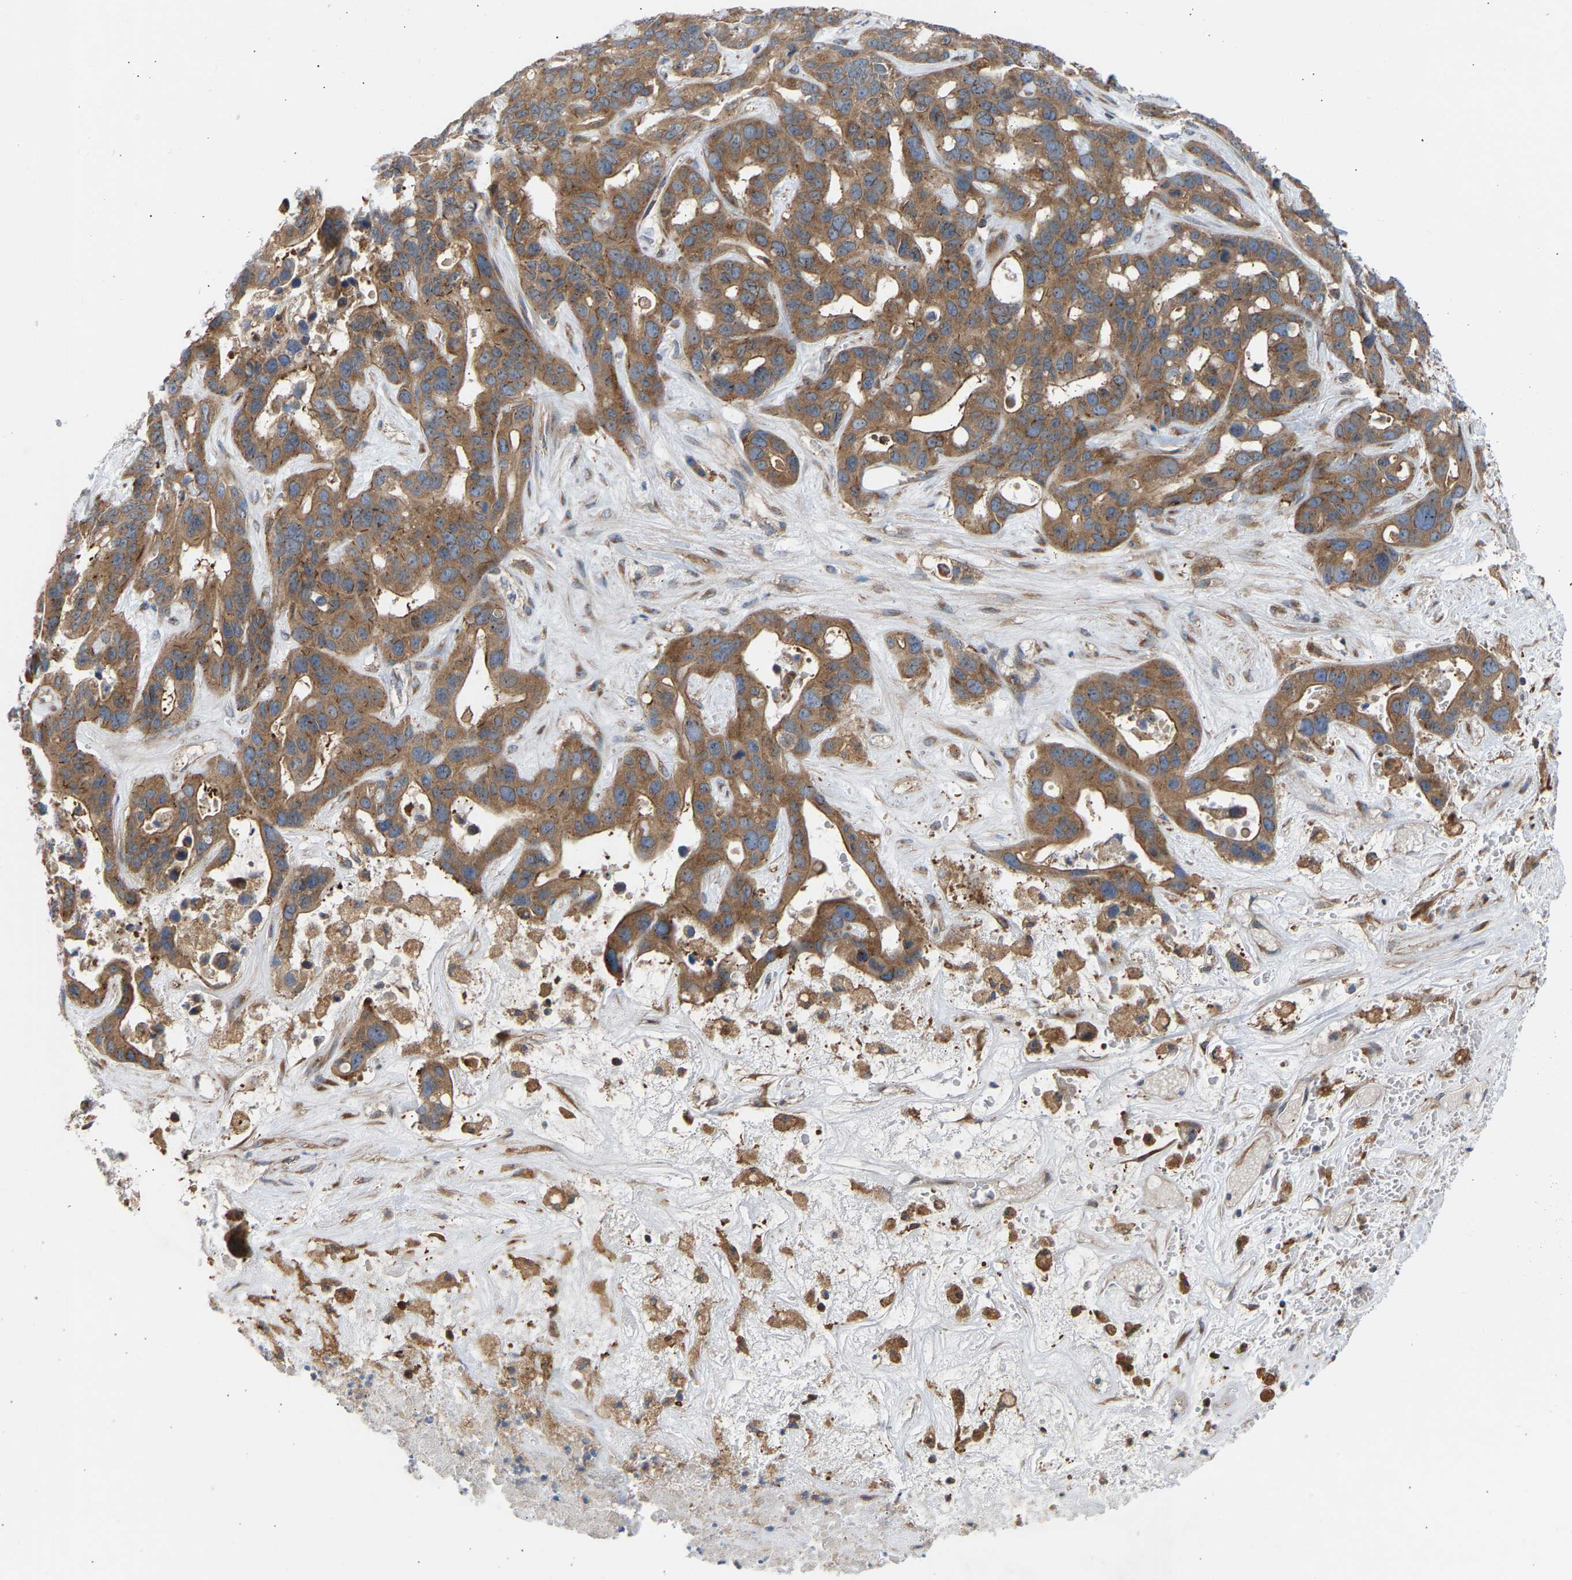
{"staining": {"intensity": "moderate", "quantity": ">75%", "location": "cytoplasmic/membranous"}, "tissue": "liver cancer", "cell_type": "Tumor cells", "image_type": "cancer", "snomed": [{"axis": "morphology", "description": "Cholangiocarcinoma"}, {"axis": "topography", "description": "Liver"}], "caption": "Protein staining of liver cancer (cholangiocarcinoma) tissue shows moderate cytoplasmic/membranous staining in approximately >75% of tumor cells. (Brightfield microscopy of DAB IHC at high magnification).", "gene": "GCN1", "patient": {"sex": "female", "age": 65}}